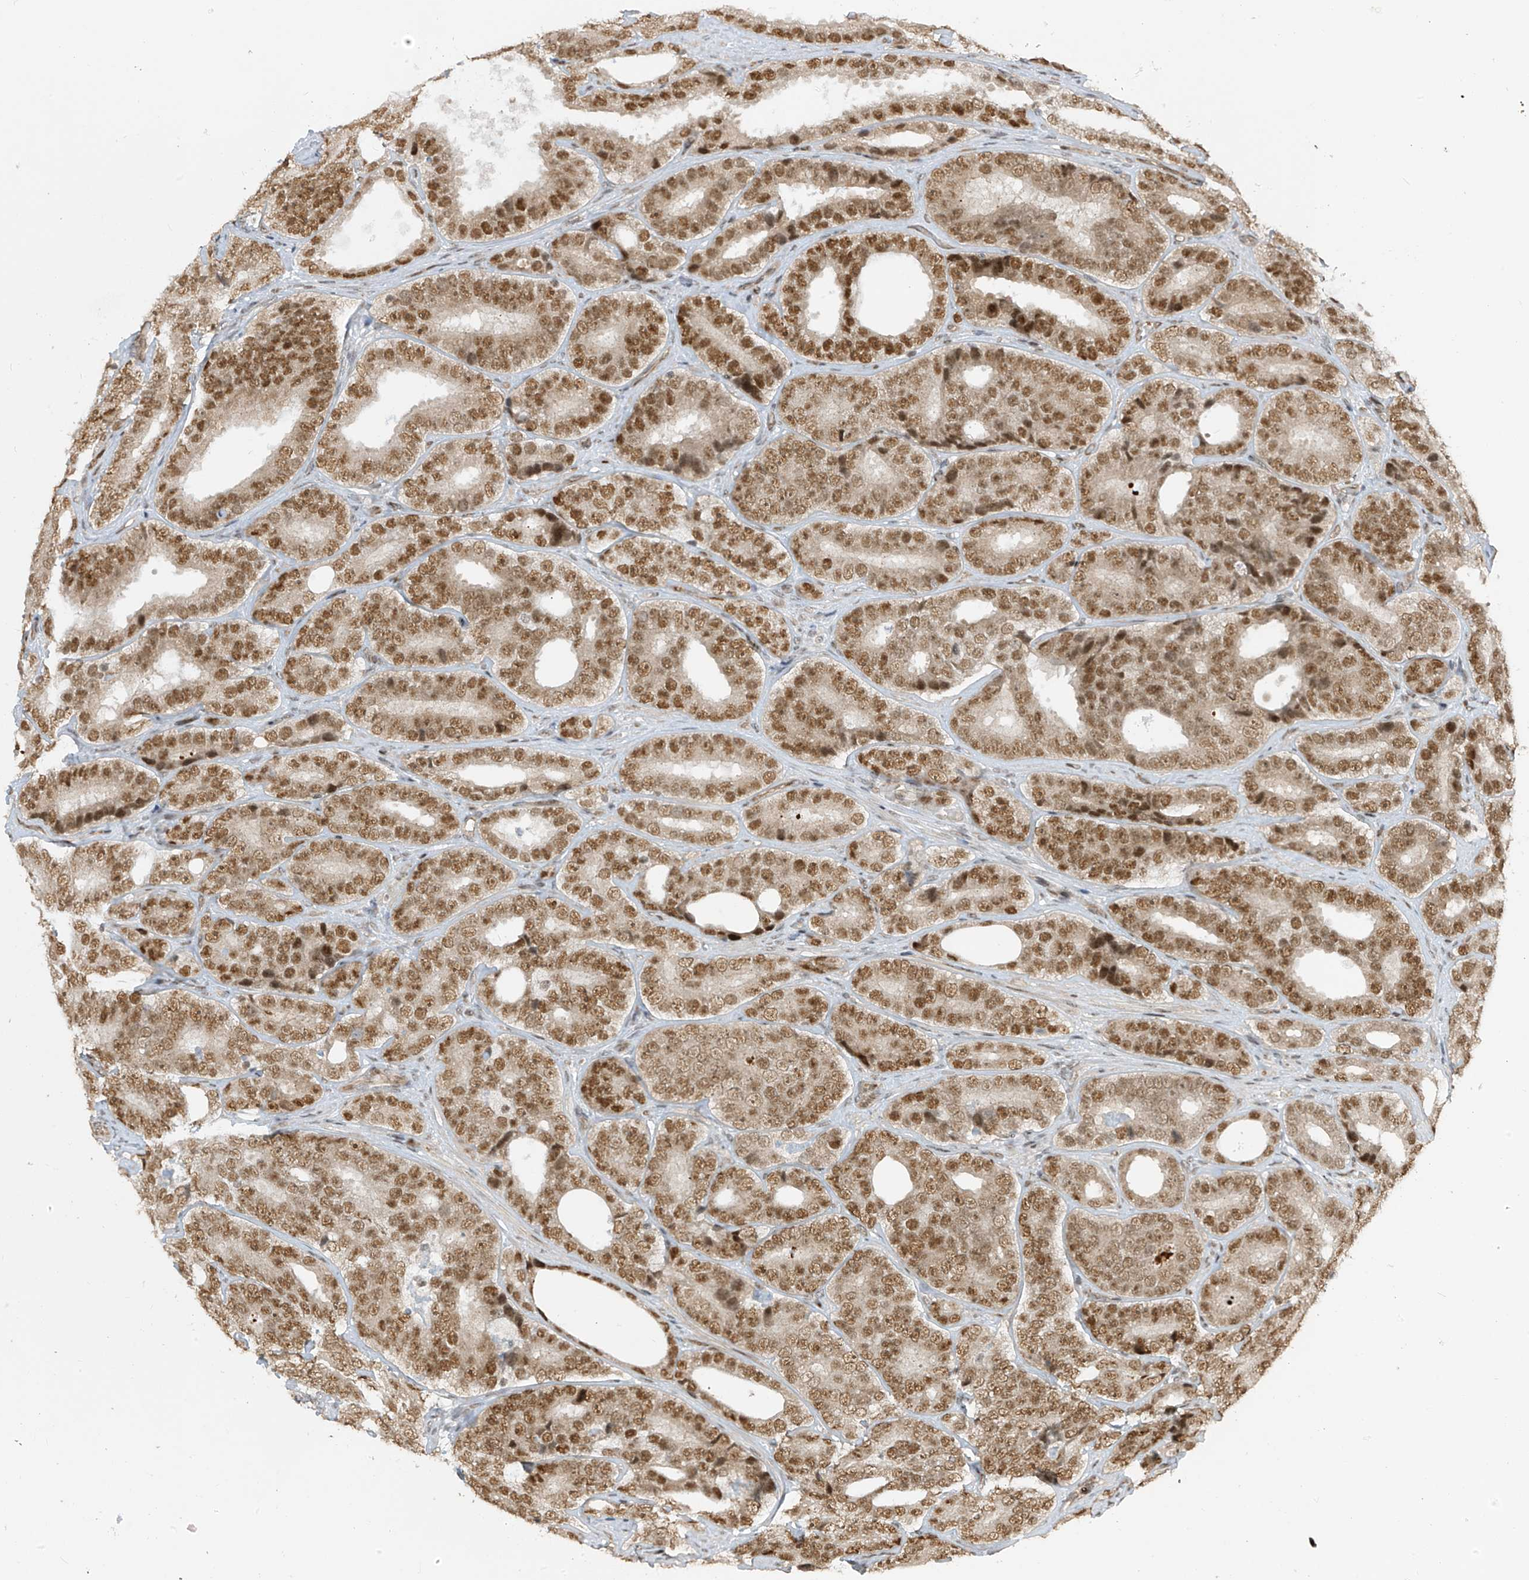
{"staining": {"intensity": "moderate", "quantity": ">75%", "location": "nuclear"}, "tissue": "prostate cancer", "cell_type": "Tumor cells", "image_type": "cancer", "snomed": [{"axis": "morphology", "description": "Adenocarcinoma, High grade"}, {"axis": "topography", "description": "Prostate"}], "caption": "Immunohistochemistry (IHC) of human prostate high-grade adenocarcinoma shows medium levels of moderate nuclear staining in approximately >75% of tumor cells. The staining was performed using DAB (3,3'-diaminobenzidine), with brown indicating positive protein expression. Nuclei are stained blue with hematoxylin.", "gene": "ARHGEF3", "patient": {"sex": "male", "age": 56}}